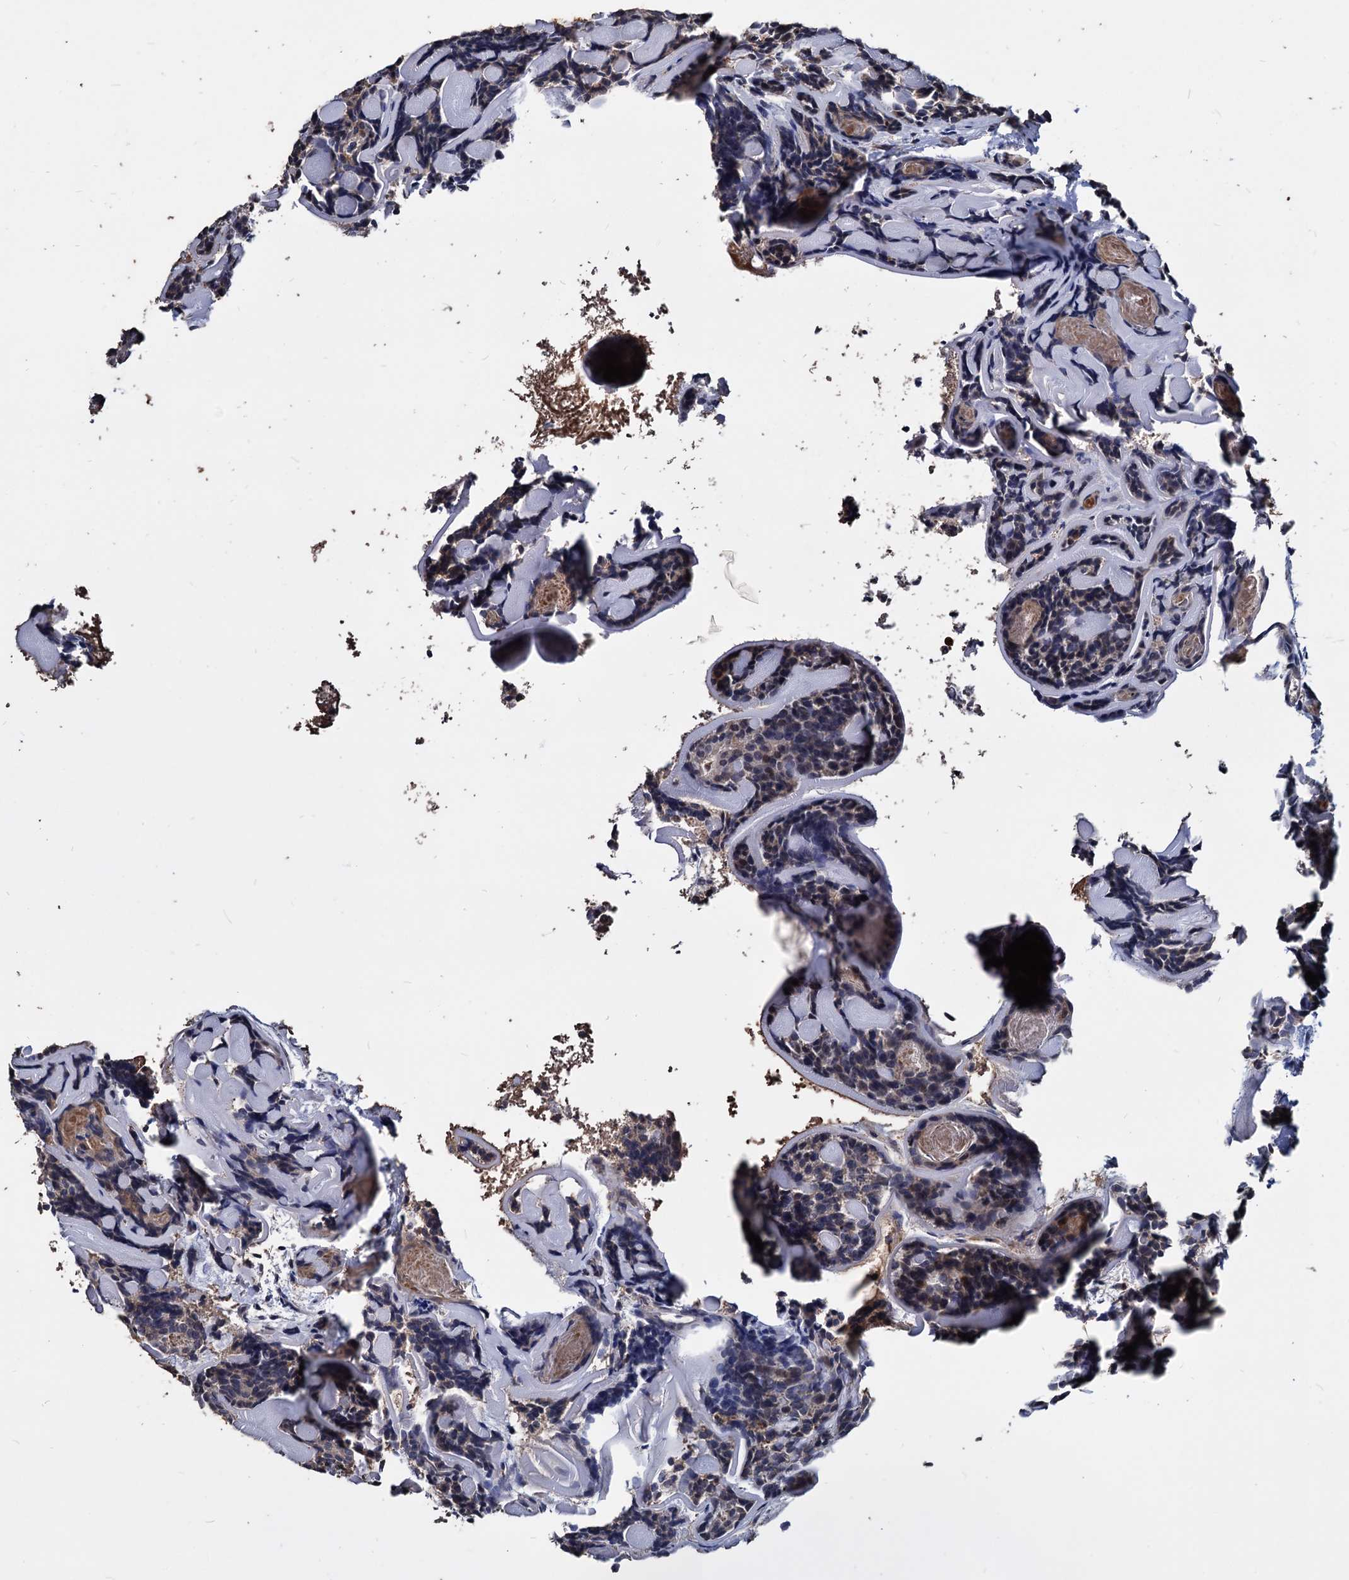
{"staining": {"intensity": "negative", "quantity": "none", "location": "none"}, "tissue": "head and neck cancer", "cell_type": "Tumor cells", "image_type": "cancer", "snomed": [{"axis": "morphology", "description": "Adenocarcinoma, NOS"}, {"axis": "topography", "description": "Salivary gland"}, {"axis": "topography", "description": "Head-Neck"}], "caption": "Immunohistochemical staining of human adenocarcinoma (head and neck) reveals no significant expression in tumor cells.", "gene": "DEPDC4", "patient": {"sex": "female", "age": 63}}